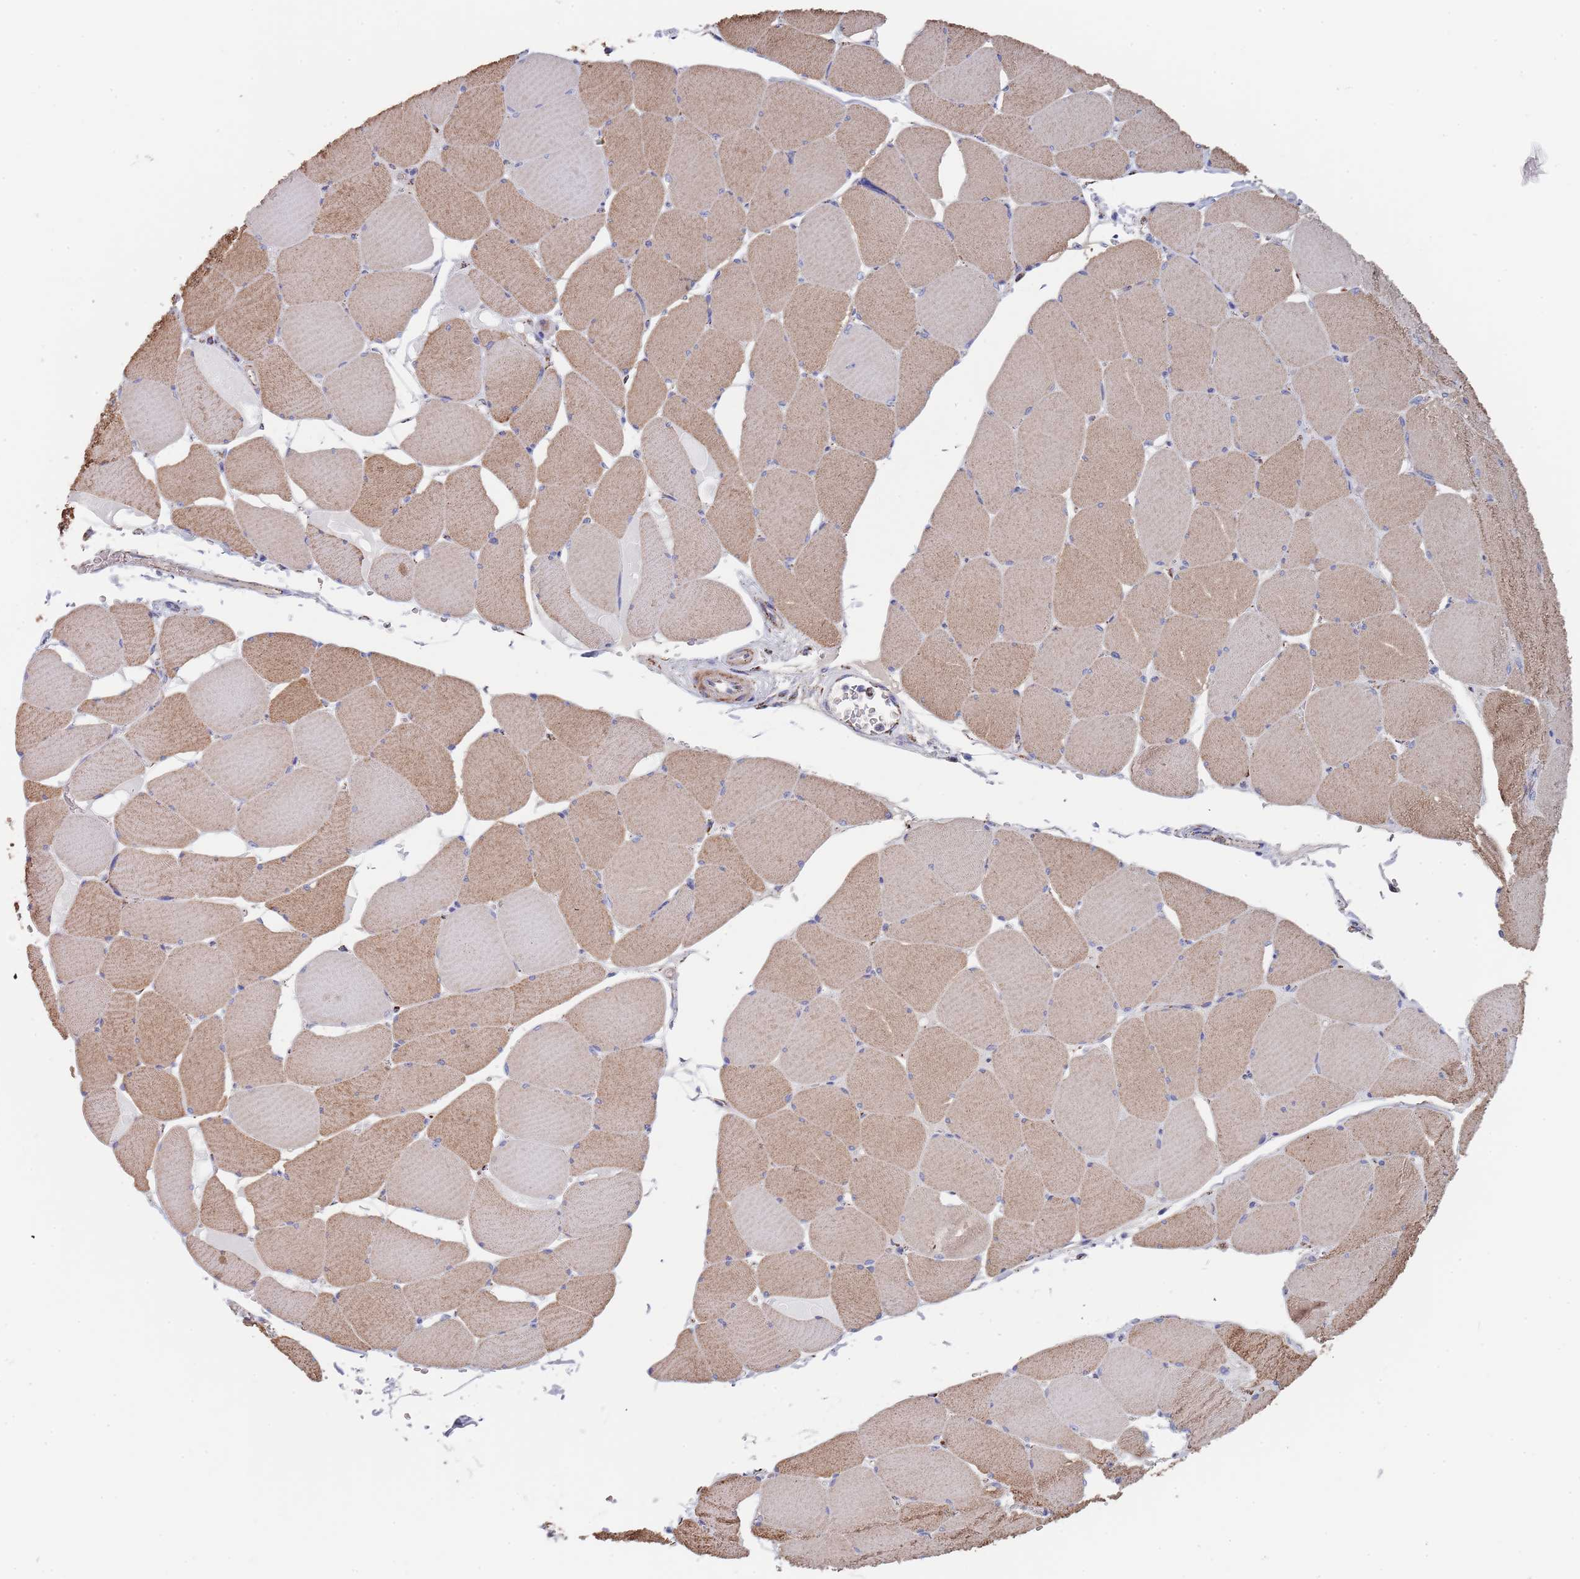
{"staining": {"intensity": "moderate", "quantity": ">75%", "location": "cytoplasmic/membranous"}, "tissue": "skeletal muscle", "cell_type": "Myocytes", "image_type": "normal", "snomed": [{"axis": "morphology", "description": "Normal tissue, NOS"}, {"axis": "topography", "description": "Skeletal muscle"}, {"axis": "topography", "description": "Head-Neck"}], "caption": "Skeletal muscle stained with immunohistochemistry reveals moderate cytoplasmic/membranous positivity in approximately >75% of myocytes.", "gene": "PGP", "patient": {"sex": "male", "age": 66}}